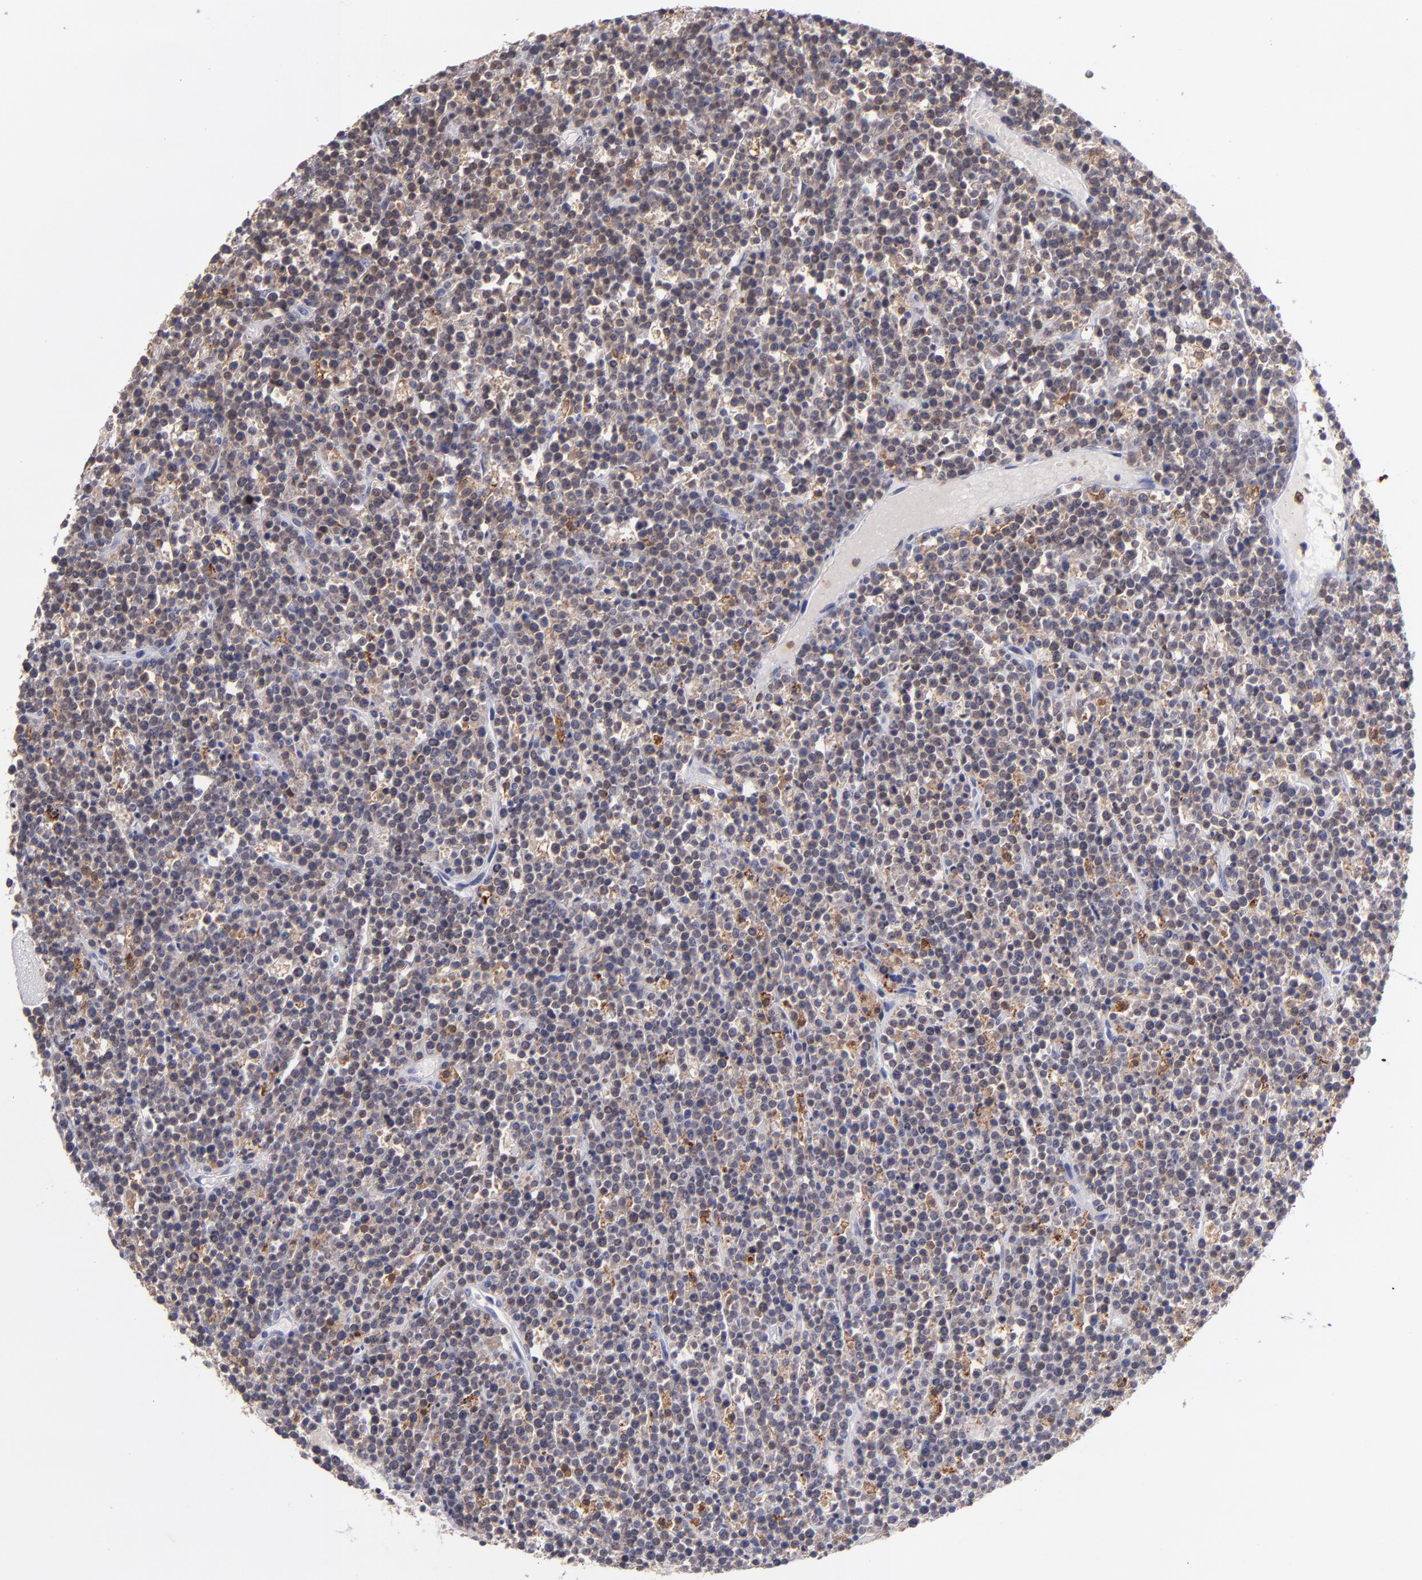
{"staining": {"intensity": "moderate", "quantity": ">75%", "location": "cytoplasmic/membranous"}, "tissue": "lymphoma", "cell_type": "Tumor cells", "image_type": "cancer", "snomed": [{"axis": "morphology", "description": "Malignant lymphoma, non-Hodgkin's type, High grade"}, {"axis": "topography", "description": "Ovary"}], "caption": "A brown stain shows moderate cytoplasmic/membranous positivity of a protein in human malignant lymphoma, non-Hodgkin's type (high-grade) tumor cells.", "gene": "PRKCD", "patient": {"sex": "female", "age": 56}}